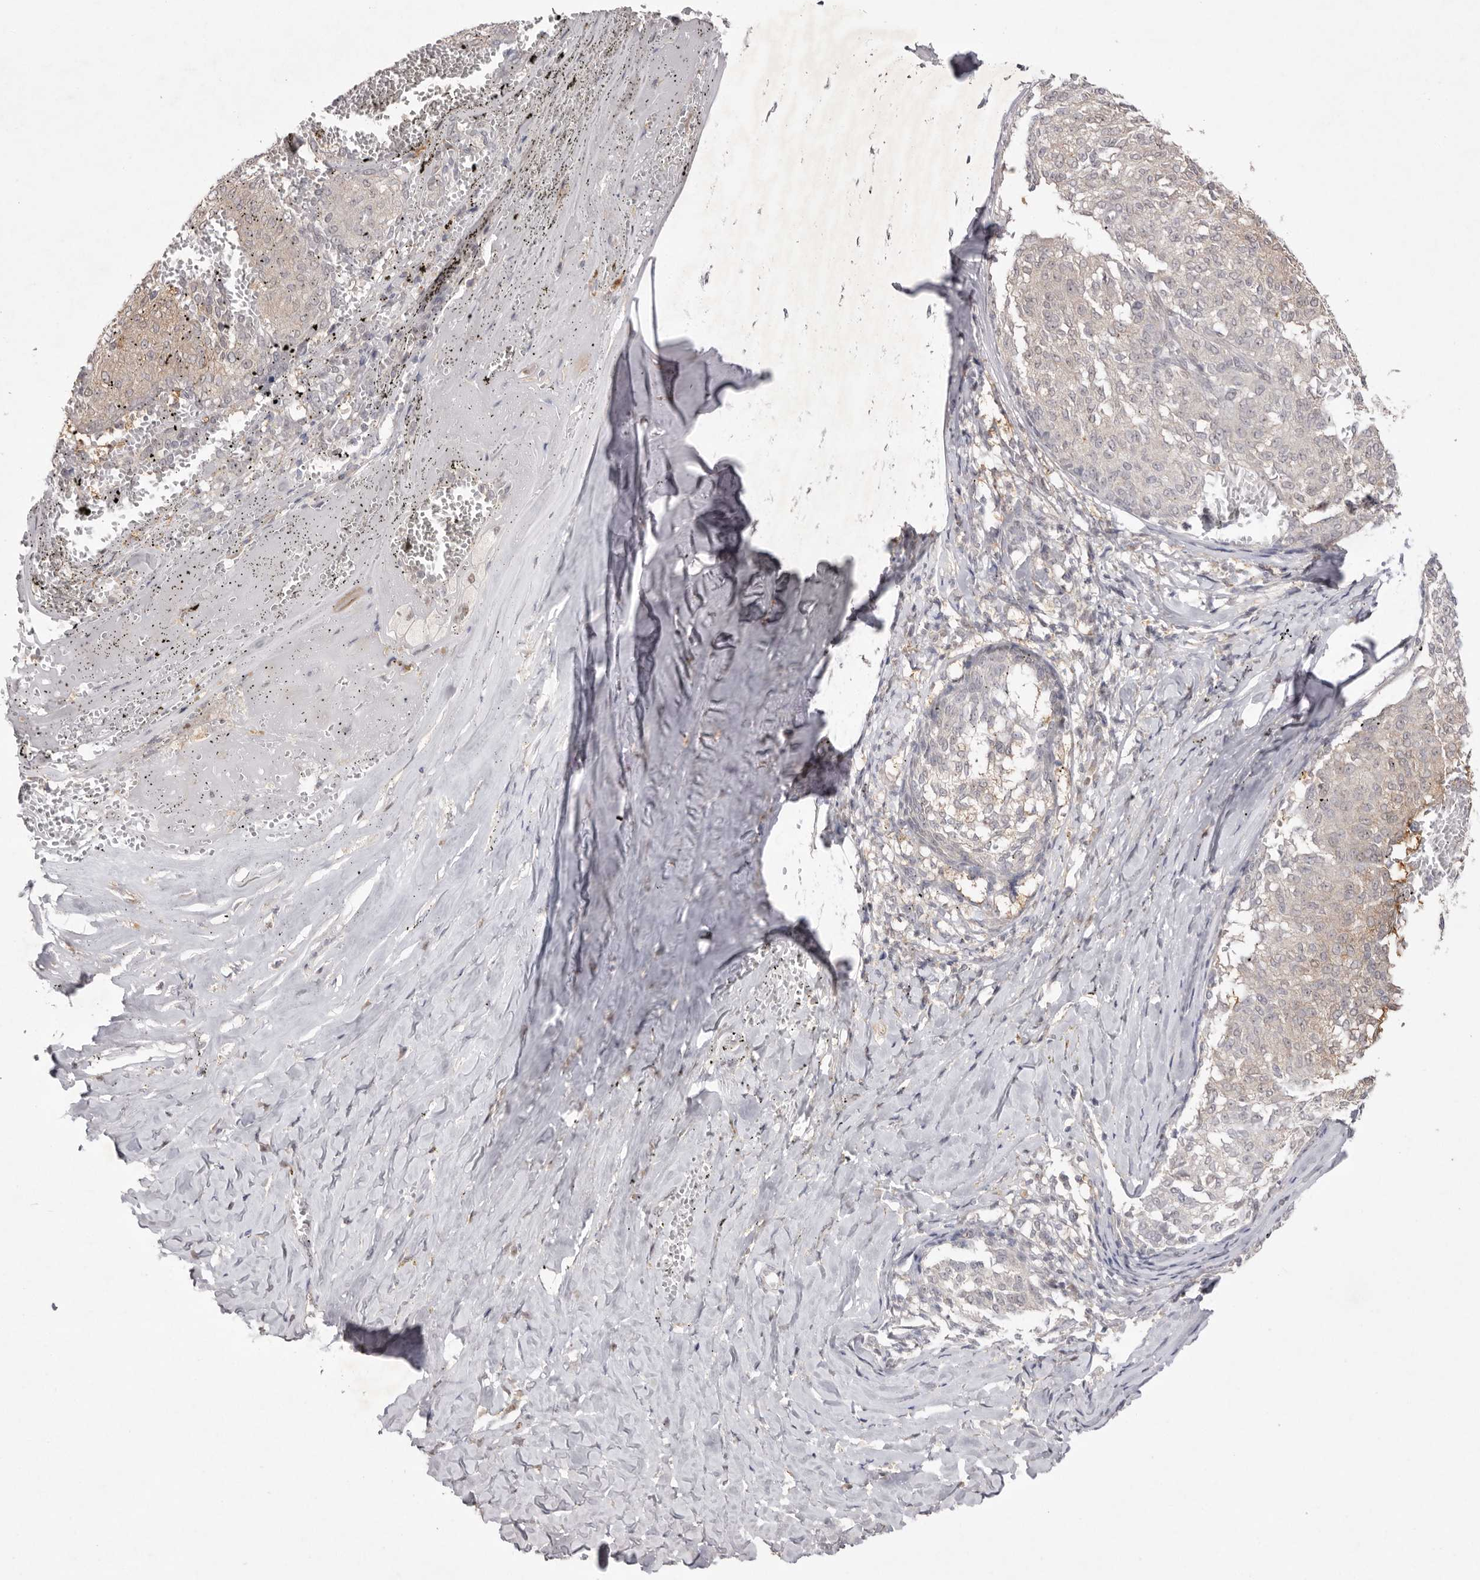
{"staining": {"intensity": "negative", "quantity": "none", "location": "none"}, "tissue": "melanoma", "cell_type": "Tumor cells", "image_type": "cancer", "snomed": [{"axis": "morphology", "description": "Malignant melanoma, NOS"}, {"axis": "topography", "description": "Skin"}], "caption": "IHC of melanoma reveals no expression in tumor cells. (Stains: DAB immunohistochemistry with hematoxylin counter stain, Microscopy: brightfield microscopy at high magnification).", "gene": "TADA1", "patient": {"sex": "female", "age": 72}}